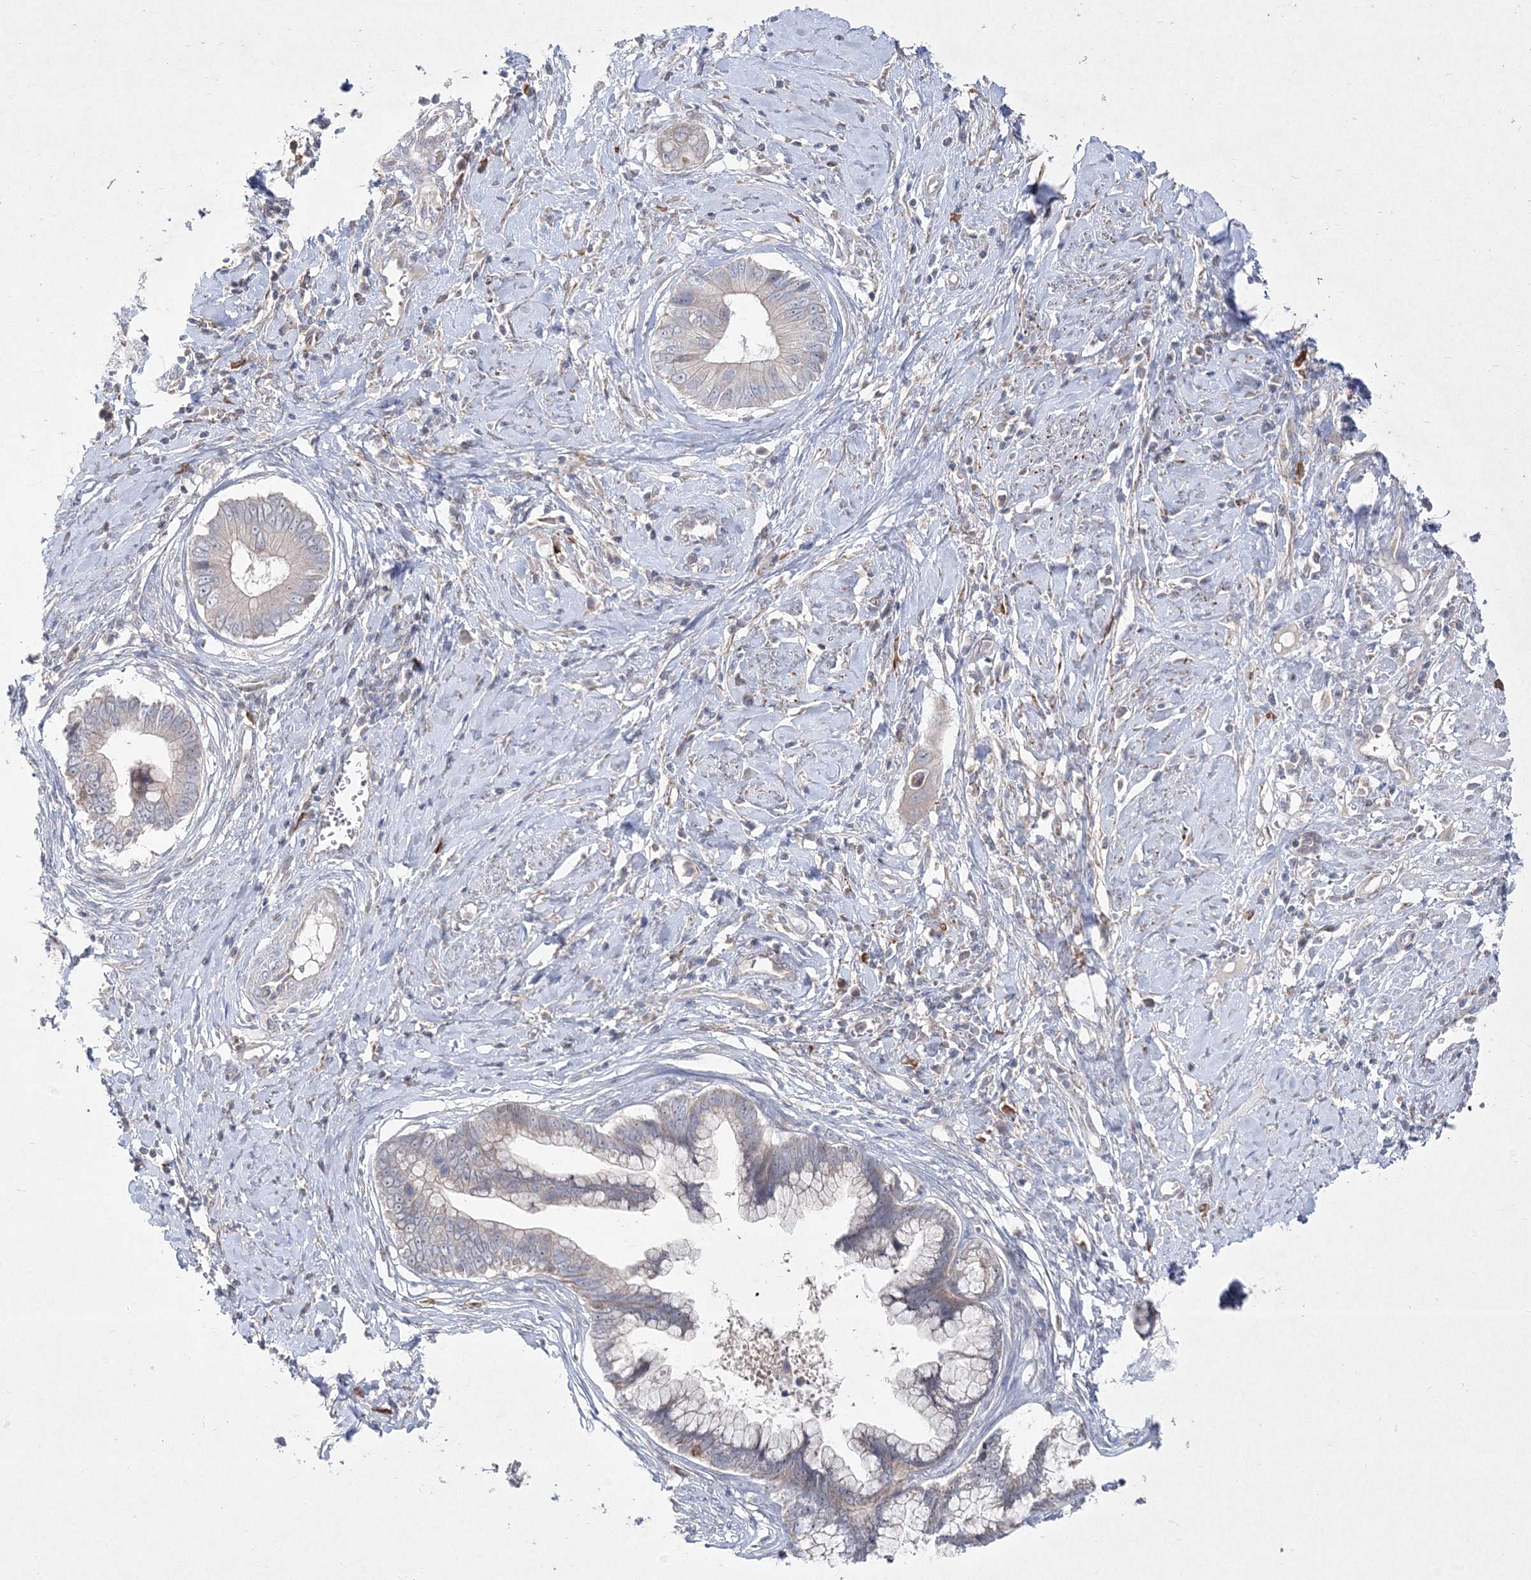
{"staining": {"intensity": "negative", "quantity": "none", "location": "none"}, "tissue": "cervical cancer", "cell_type": "Tumor cells", "image_type": "cancer", "snomed": [{"axis": "morphology", "description": "Adenocarcinoma, NOS"}, {"axis": "topography", "description": "Cervix"}], "caption": "This is an immunohistochemistry histopathology image of human cervical cancer. There is no staining in tumor cells.", "gene": "CLNK", "patient": {"sex": "female", "age": 44}}